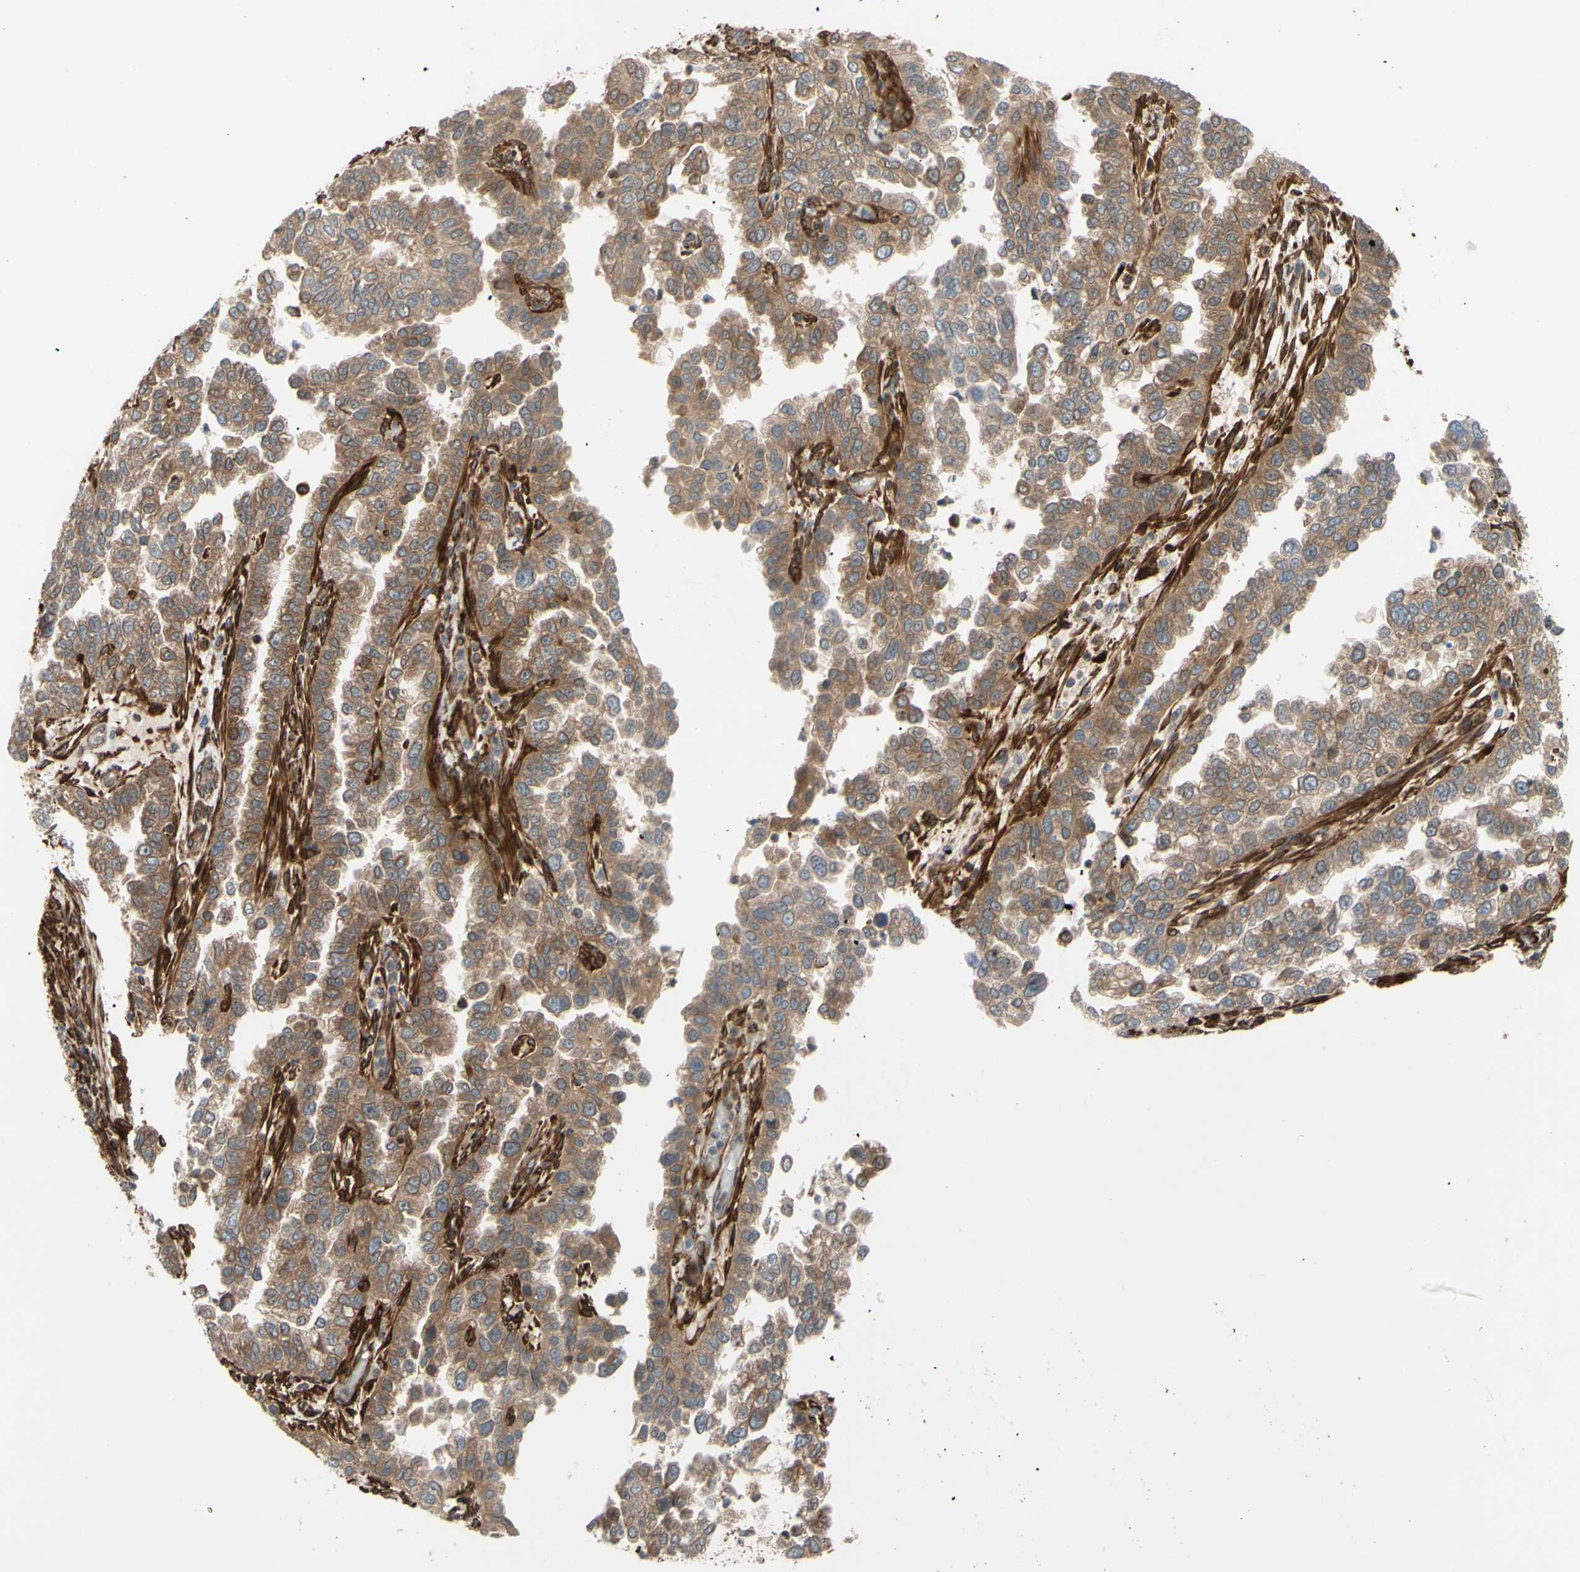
{"staining": {"intensity": "moderate", "quantity": ">75%", "location": "cytoplasmic/membranous"}, "tissue": "endometrial cancer", "cell_type": "Tumor cells", "image_type": "cancer", "snomed": [{"axis": "morphology", "description": "Adenocarcinoma, NOS"}, {"axis": "topography", "description": "Endometrium"}], "caption": "Endometrial cancer stained with immunohistochemistry (IHC) demonstrates moderate cytoplasmic/membranous positivity in about >75% of tumor cells.", "gene": "PRAF2", "patient": {"sex": "female", "age": 85}}